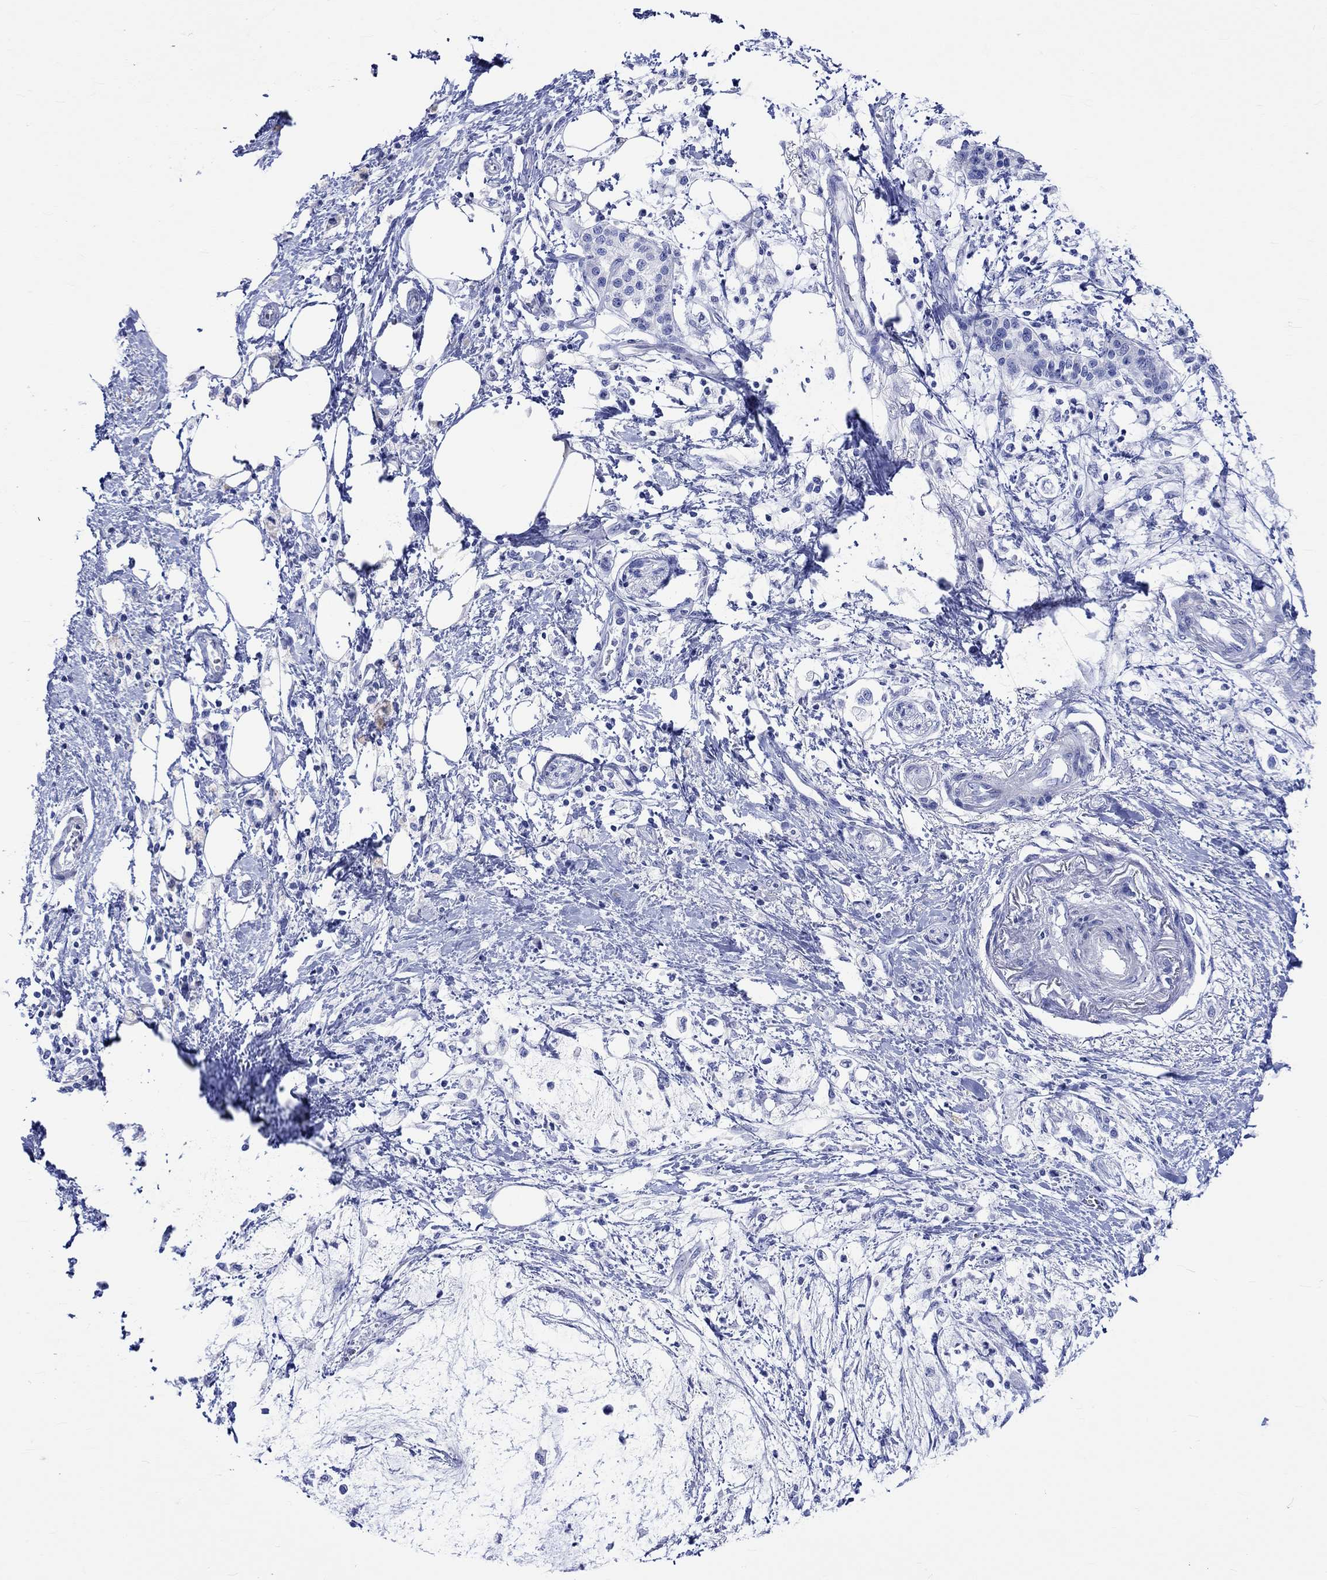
{"staining": {"intensity": "negative", "quantity": "none", "location": "none"}, "tissue": "pancreatic cancer", "cell_type": "Tumor cells", "image_type": "cancer", "snomed": [{"axis": "morphology", "description": "Normal tissue, NOS"}, {"axis": "morphology", "description": "Adenocarcinoma, NOS"}, {"axis": "topography", "description": "Pancreas"}, {"axis": "topography", "description": "Duodenum"}], "caption": "A histopathology image of adenocarcinoma (pancreatic) stained for a protein reveals no brown staining in tumor cells.", "gene": "HARBI1", "patient": {"sex": "female", "age": 60}}